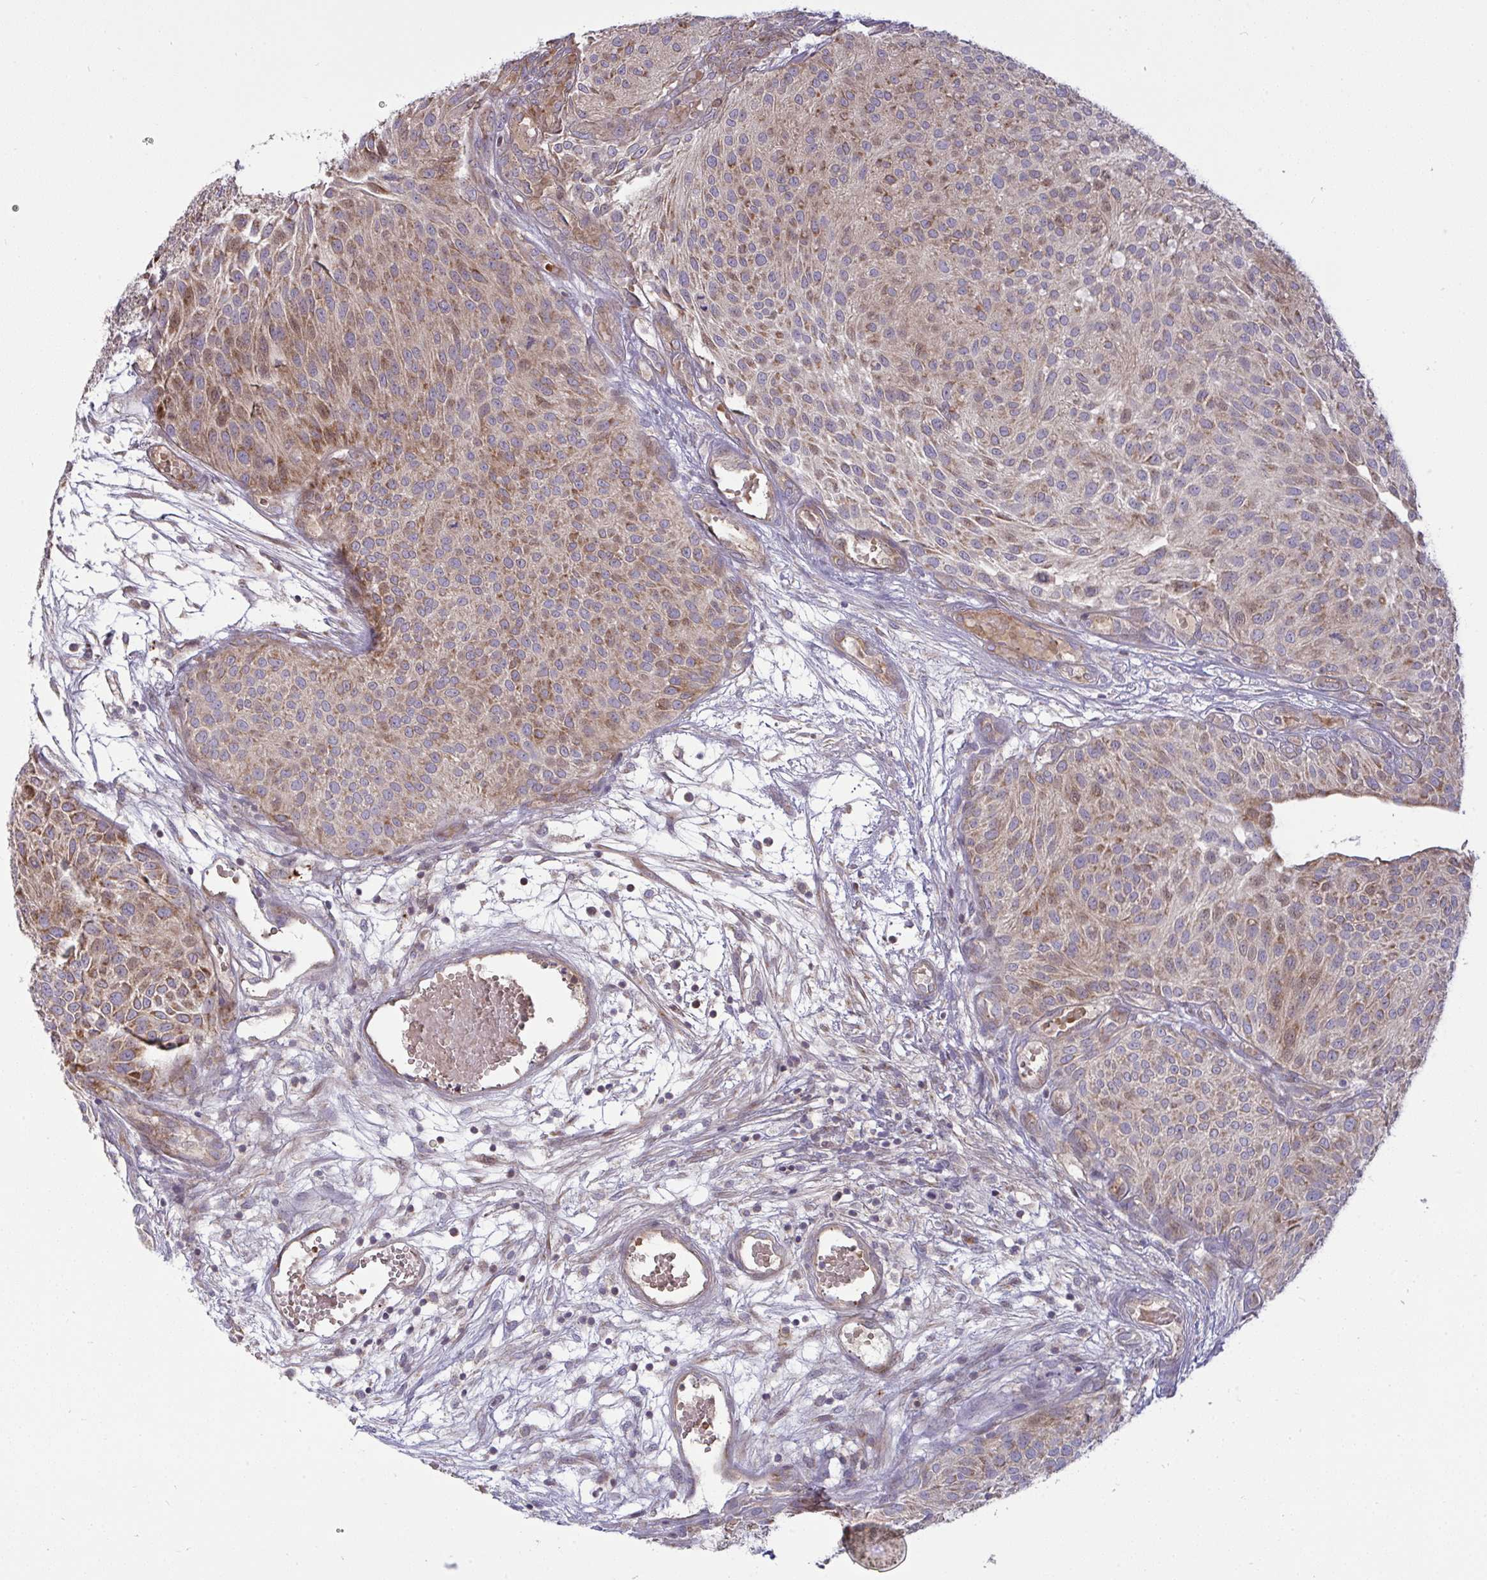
{"staining": {"intensity": "moderate", "quantity": ">75%", "location": "cytoplasmic/membranous"}, "tissue": "urothelial cancer", "cell_type": "Tumor cells", "image_type": "cancer", "snomed": [{"axis": "morphology", "description": "Urothelial carcinoma, NOS"}, {"axis": "topography", "description": "Urinary bladder"}], "caption": "Immunohistochemistry image of human transitional cell carcinoma stained for a protein (brown), which shows medium levels of moderate cytoplasmic/membranous expression in approximately >75% of tumor cells.", "gene": "NTN1", "patient": {"sex": "male", "age": 84}}